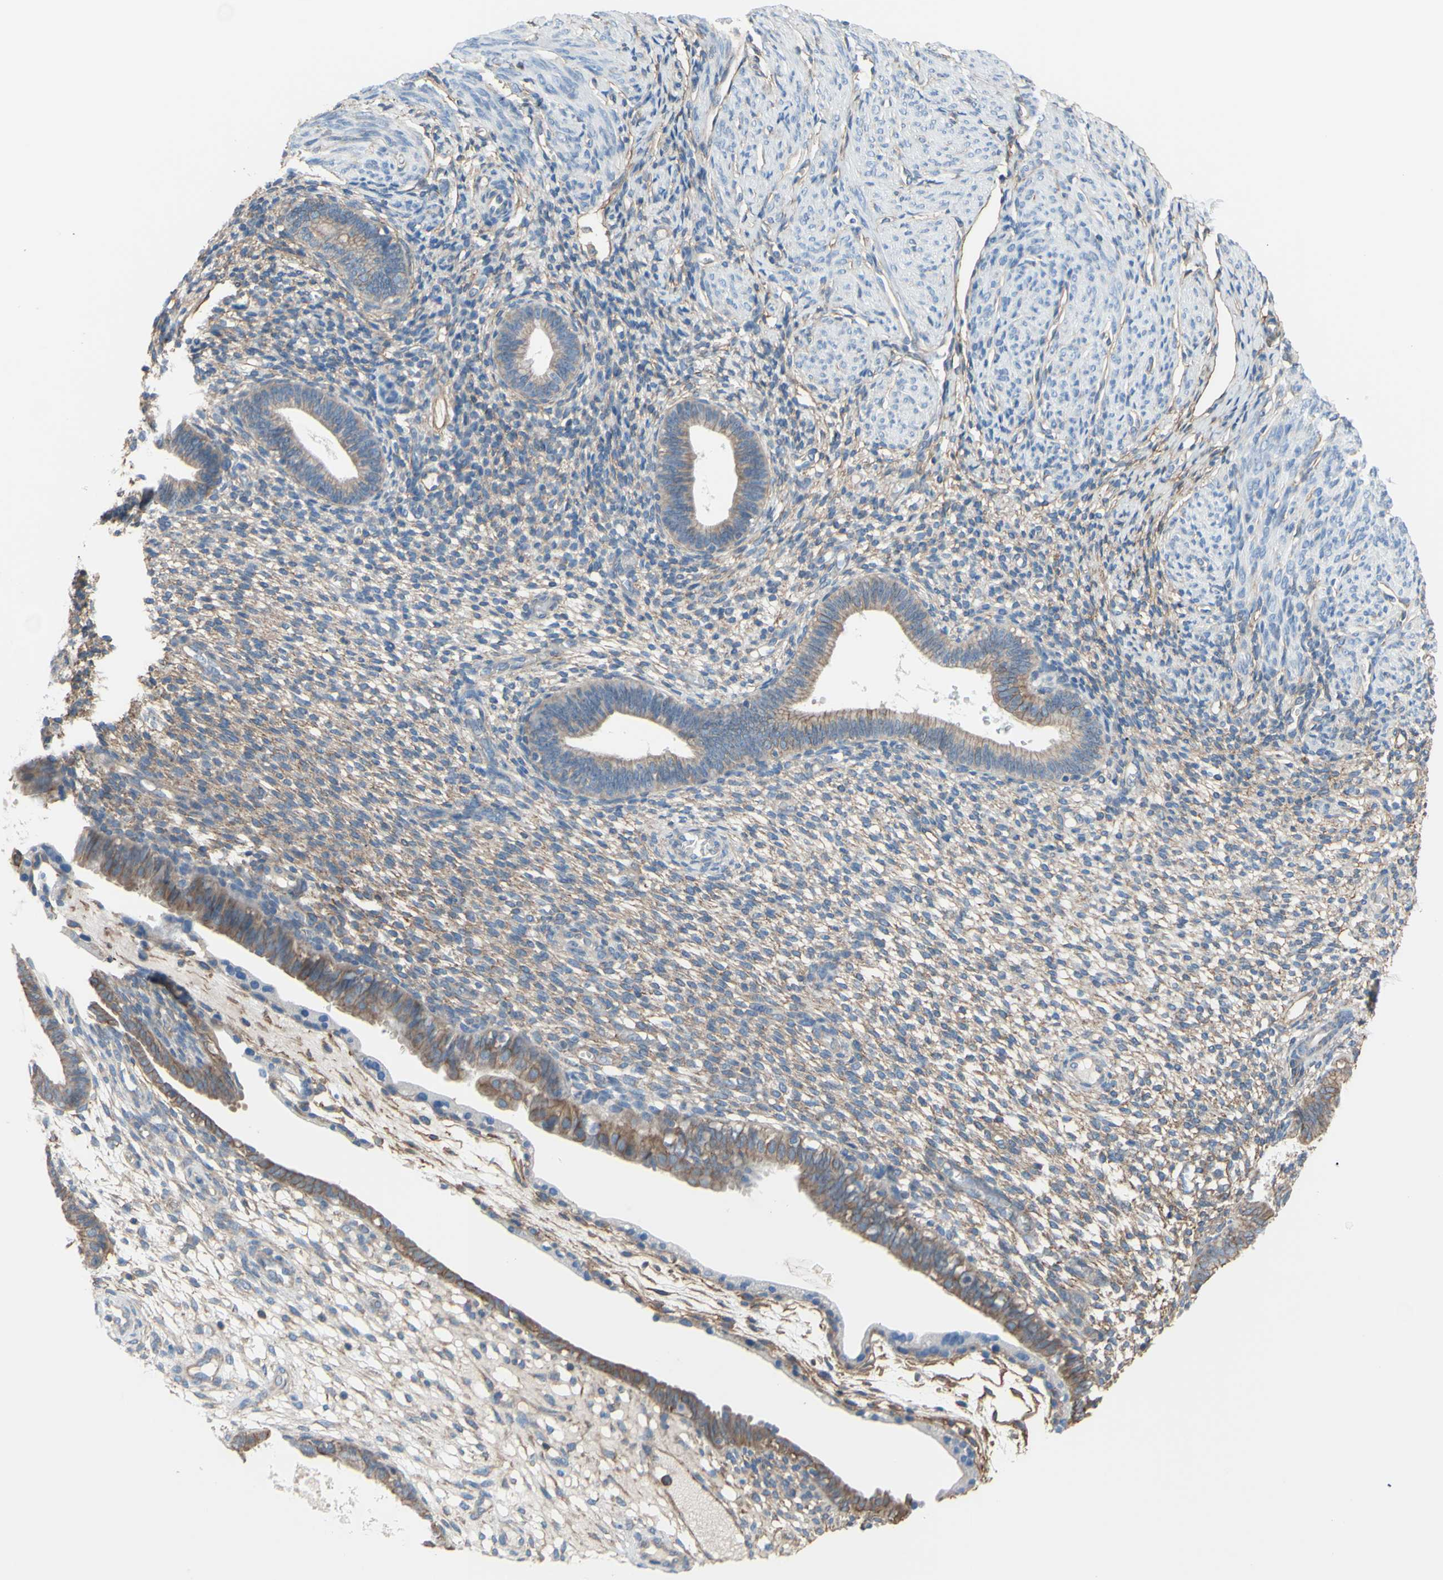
{"staining": {"intensity": "weak", "quantity": ">75%", "location": "cytoplasmic/membranous"}, "tissue": "endometrium", "cell_type": "Cells in endometrial stroma", "image_type": "normal", "snomed": [{"axis": "morphology", "description": "Normal tissue, NOS"}, {"axis": "topography", "description": "Endometrium"}], "caption": "Cells in endometrial stroma show low levels of weak cytoplasmic/membranous staining in about >75% of cells in normal human endometrium. Immunohistochemistry (ihc) stains the protein of interest in brown and the nuclei are stained blue.", "gene": "ADD1", "patient": {"sex": "female", "age": 61}}